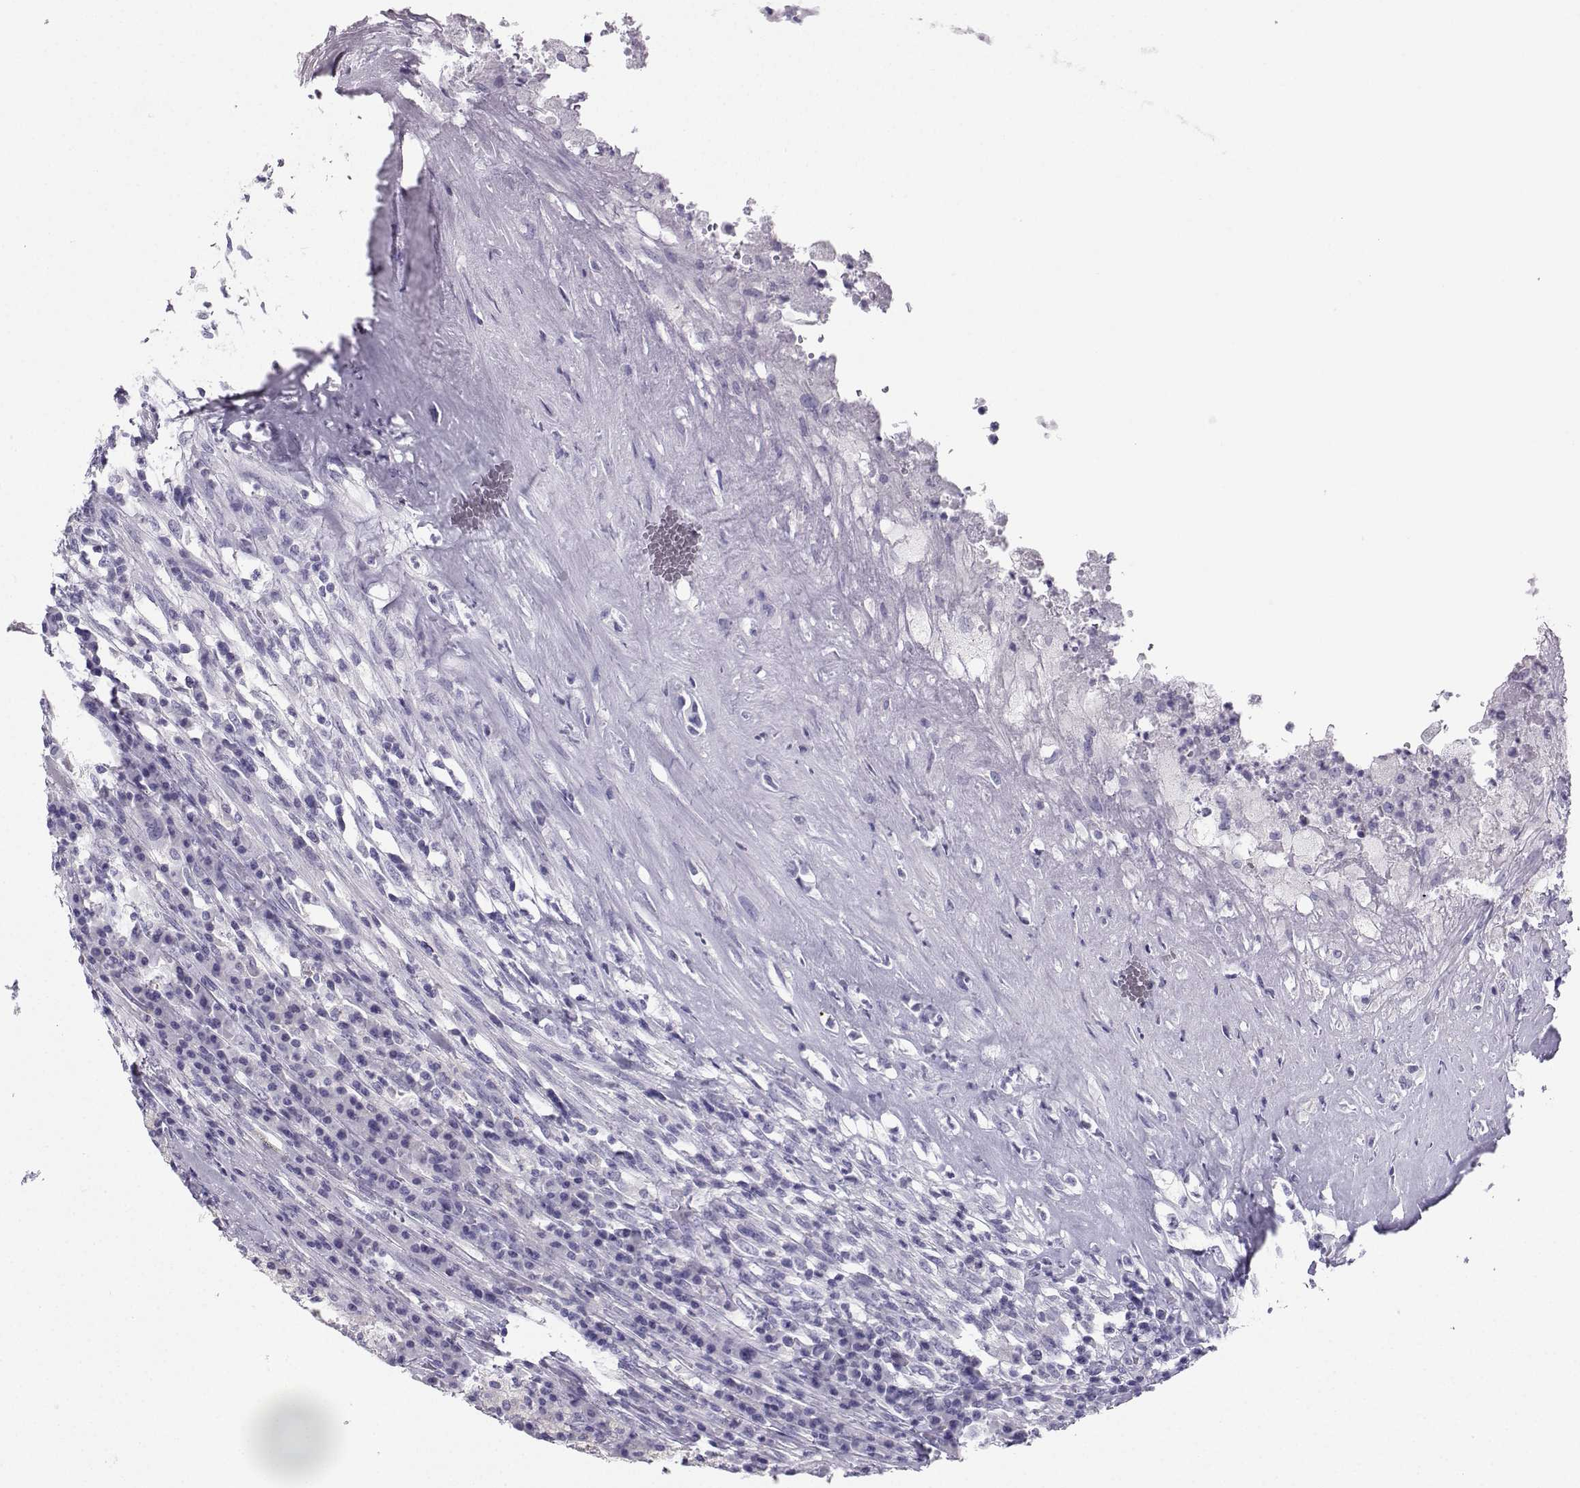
{"staining": {"intensity": "negative", "quantity": "none", "location": "none"}, "tissue": "testis cancer", "cell_type": "Tumor cells", "image_type": "cancer", "snomed": [{"axis": "morphology", "description": "Necrosis, NOS"}, {"axis": "morphology", "description": "Carcinoma, Embryonal, NOS"}, {"axis": "topography", "description": "Testis"}], "caption": "The micrograph exhibits no significant staining in tumor cells of testis embryonal carcinoma.", "gene": "NEFL", "patient": {"sex": "male", "age": 19}}